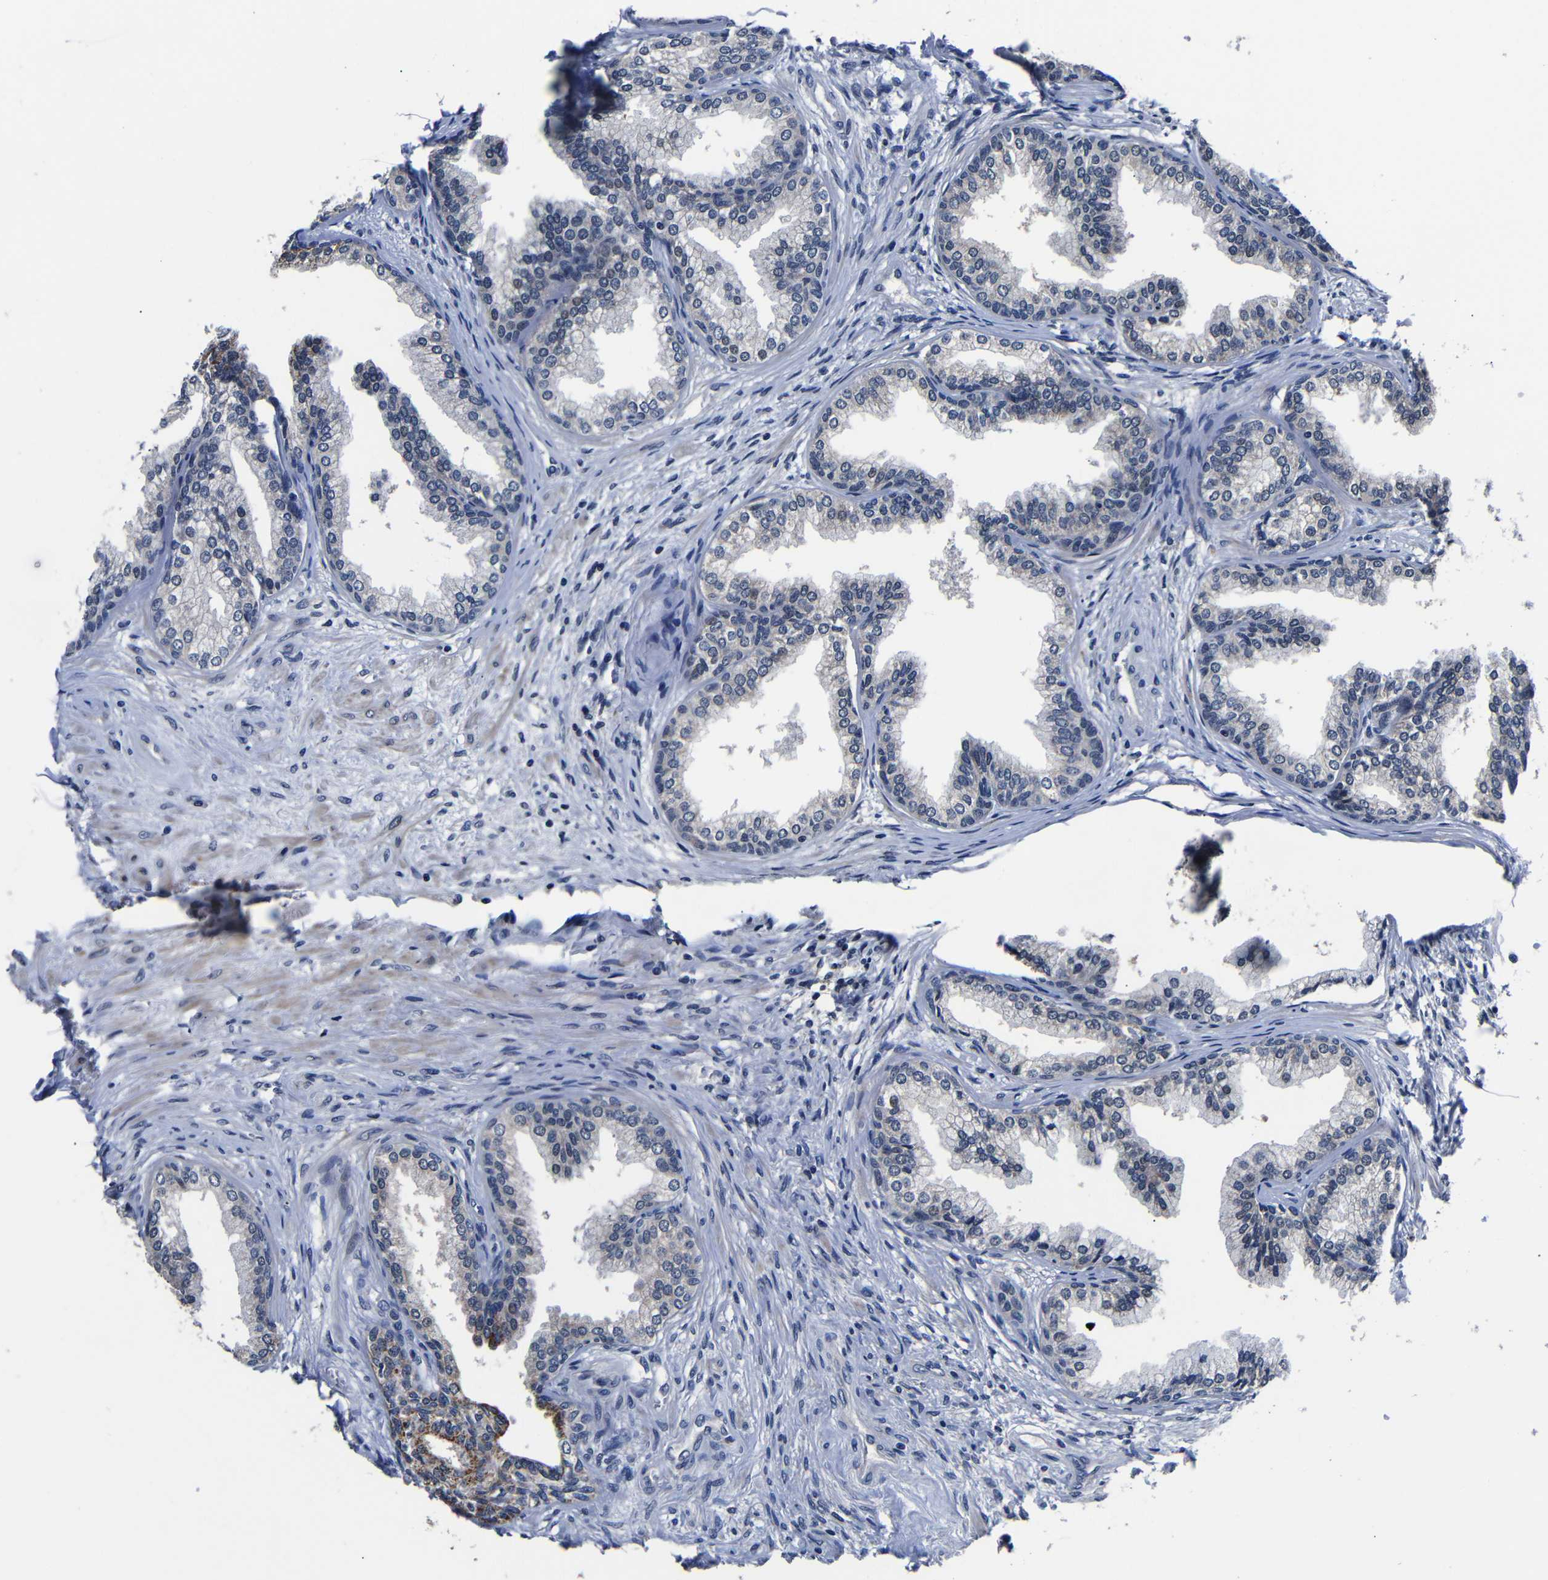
{"staining": {"intensity": "moderate", "quantity": "25%-75%", "location": "cytoplasmic/membranous"}, "tissue": "prostate", "cell_type": "Glandular cells", "image_type": "normal", "snomed": [{"axis": "morphology", "description": "Normal tissue, NOS"}, {"axis": "topography", "description": "Prostate"}], "caption": "Protein expression analysis of benign human prostate reveals moderate cytoplasmic/membranous positivity in about 25%-75% of glandular cells.", "gene": "DEPP1", "patient": {"sex": "male", "age": 76}}